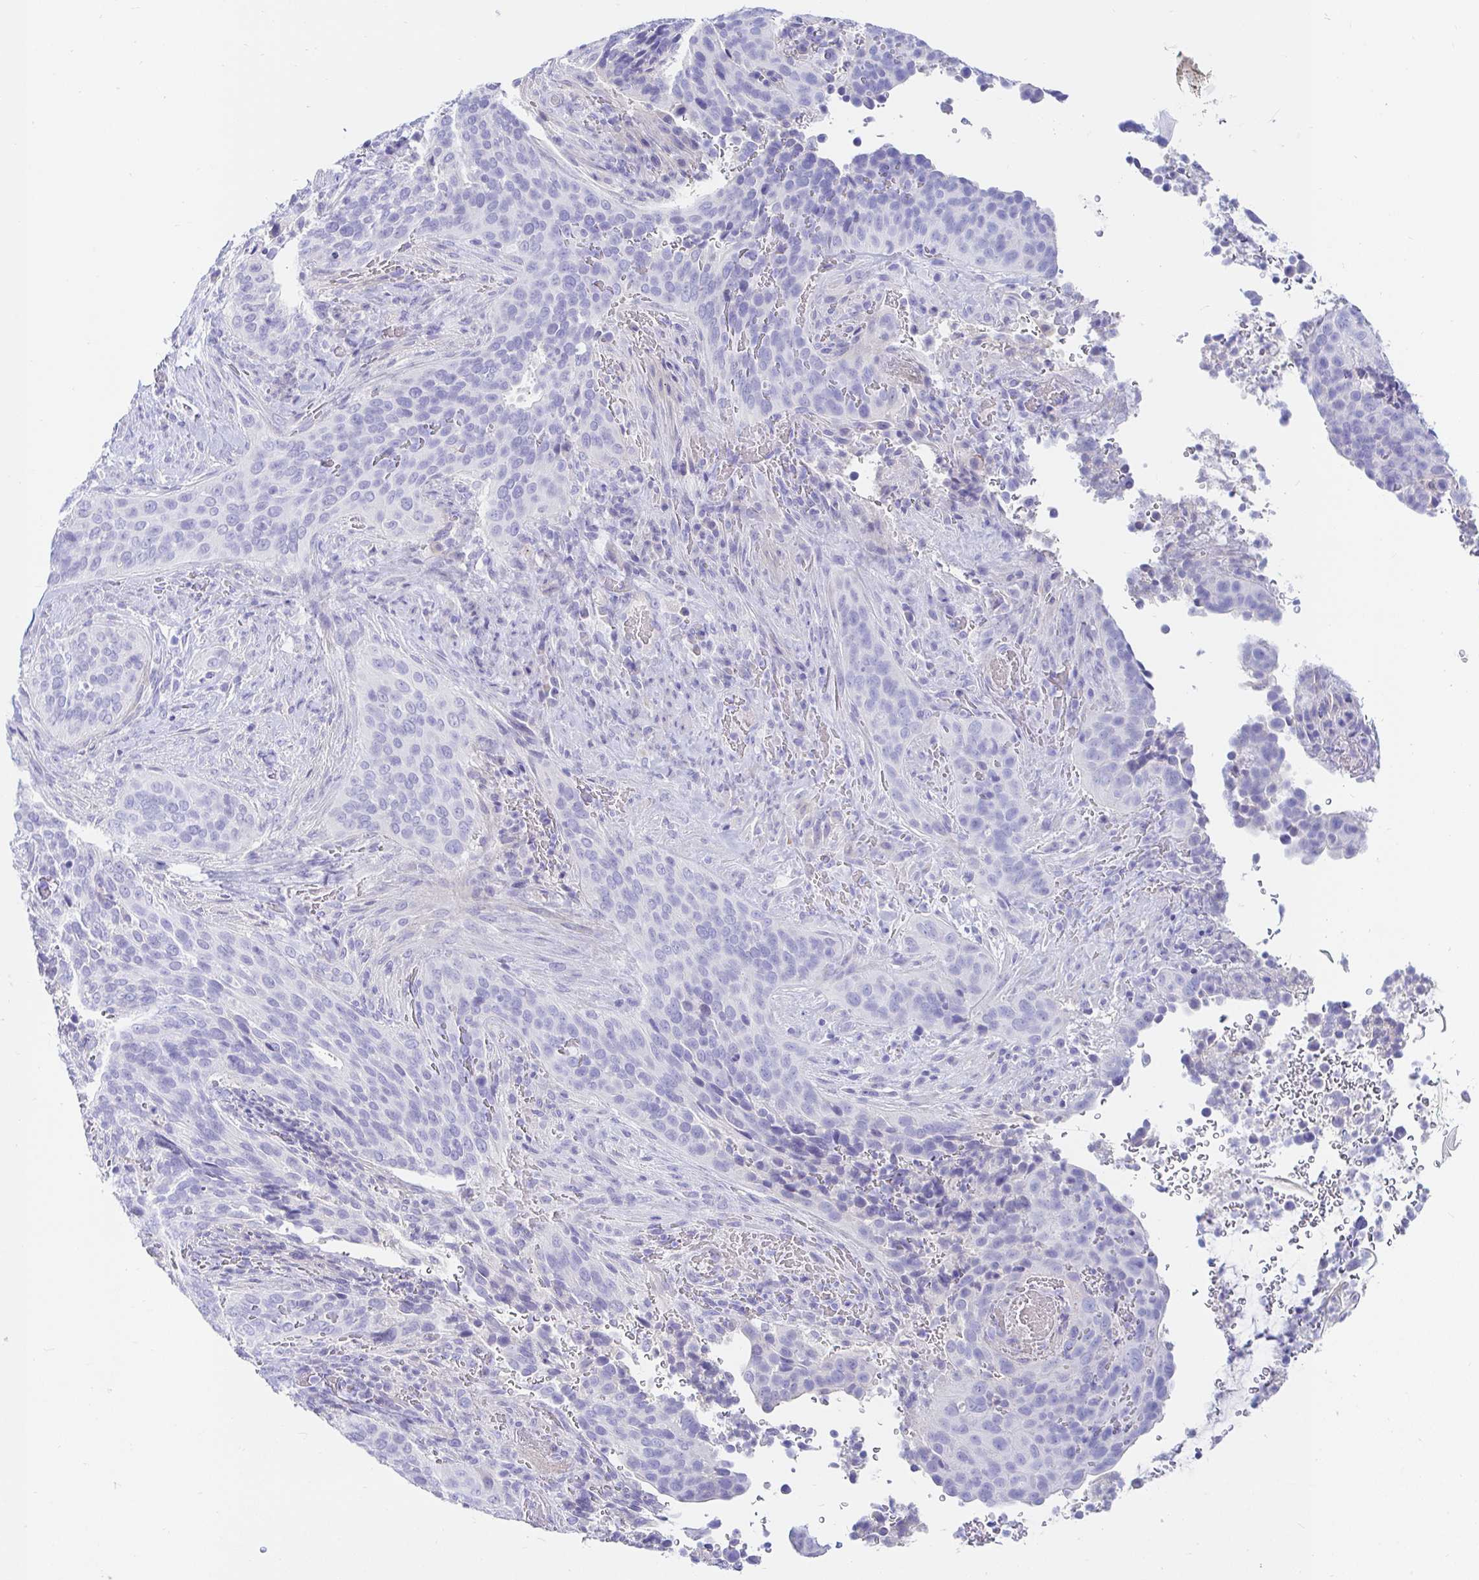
{"staining": {"intensity": "negative", "quantity": "none", "location": "none"}, "tissue": "cervical cancer", "cell_type": "Tumor cells", "image_type": "cancer", "snomed": [{"axis": "morphology", "description": "Squamous cell carcinoma, NOS"}, {"axis": "topography", "description": "Cervix"}], "caption": "There is no significant positivity in tumor cells of squamous cell carcinoma (cervical).", "gene": "NR2E1", "patient": {"sex": "female", "age": 38}}